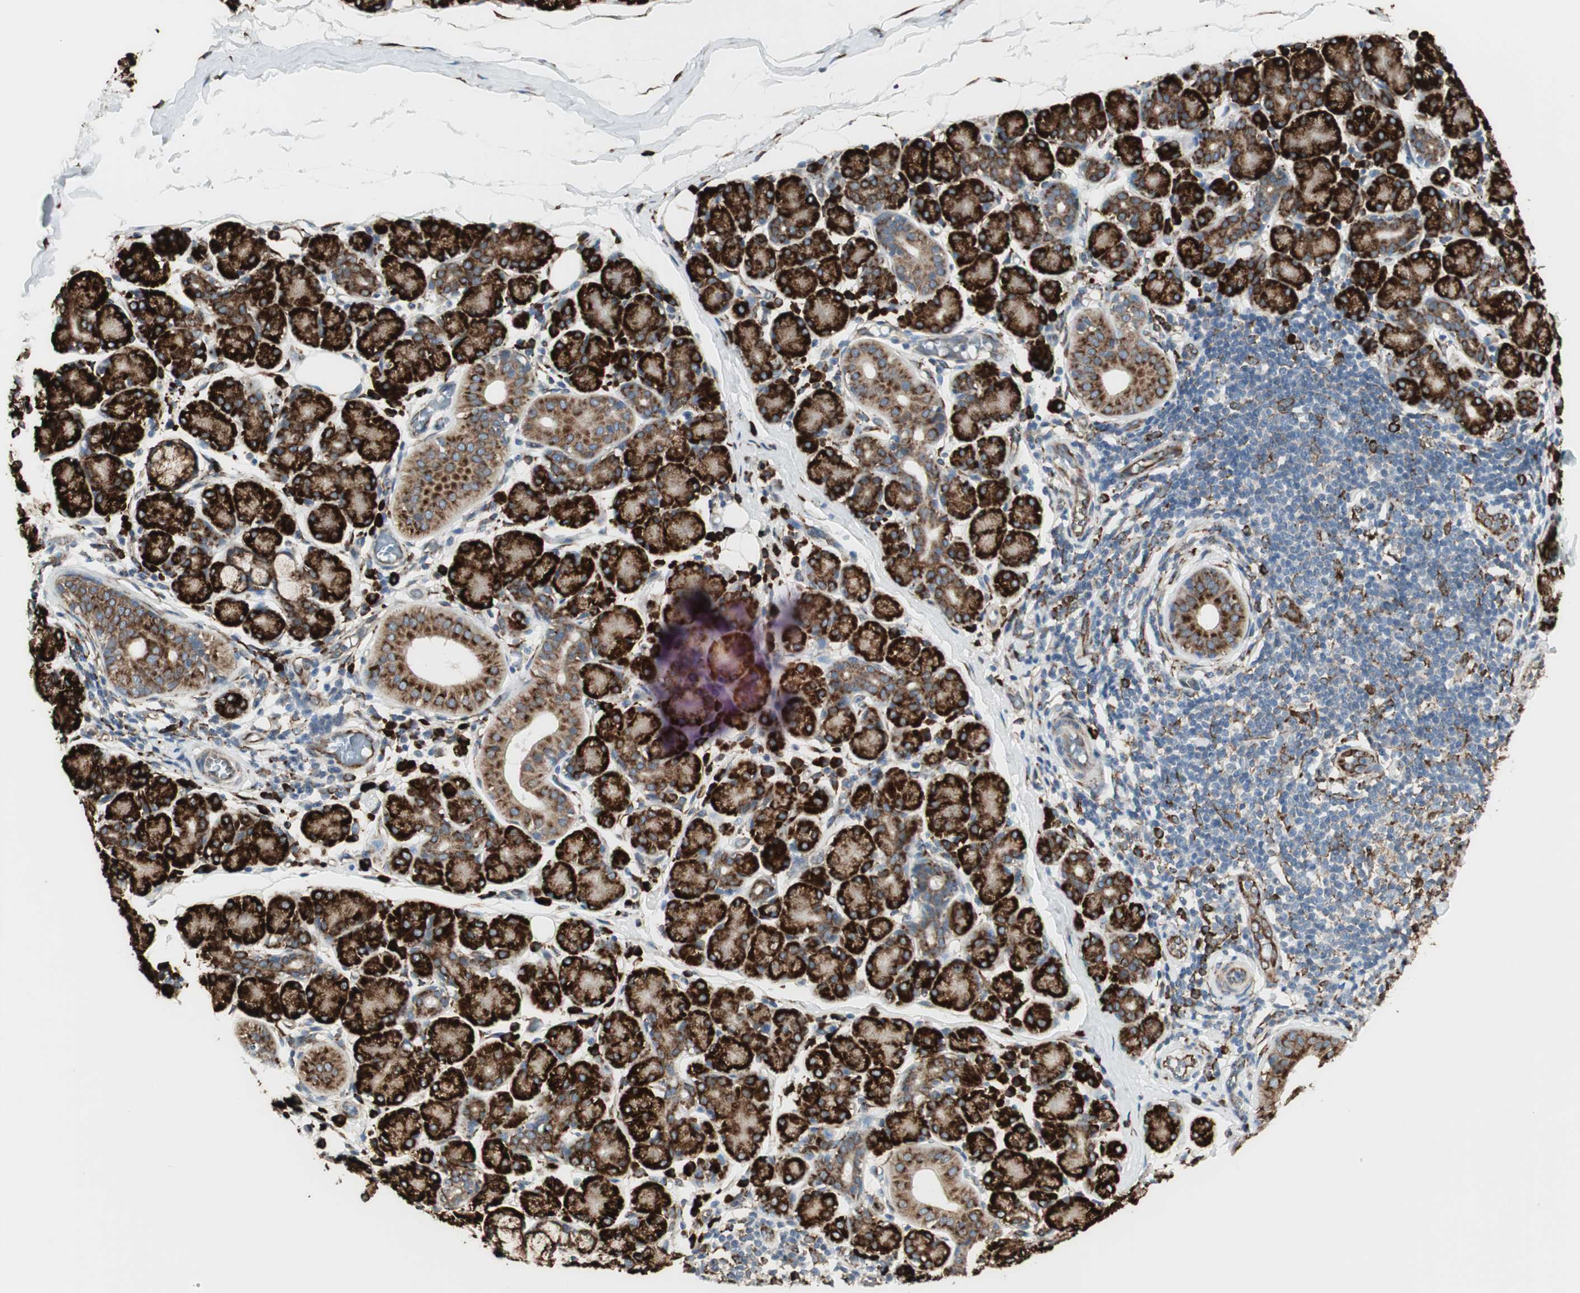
{"staining": {"intensity": "strong", "quantity": ">75%", "location": "cytoplasmic/membranous"}, "tissue": "salivary gland", "cell_type": "Glandular cells", "image_type": "normal", "snomed": [{"axis": "morphology", "description": "Normal tissue, NOS"}, {"axis": "morphology", "description": "Inflammation, NOS"}, {"axis": "topography", "description": "Lymph node"}, {"axis": "topography", "description": "Salivary gland"}], "caption": "Human salivary gland stained with a protein marker exhibits strong staining in glandular cells.", "gene": "RRBP1", "patient": {"sex": "male", "age": 3}}